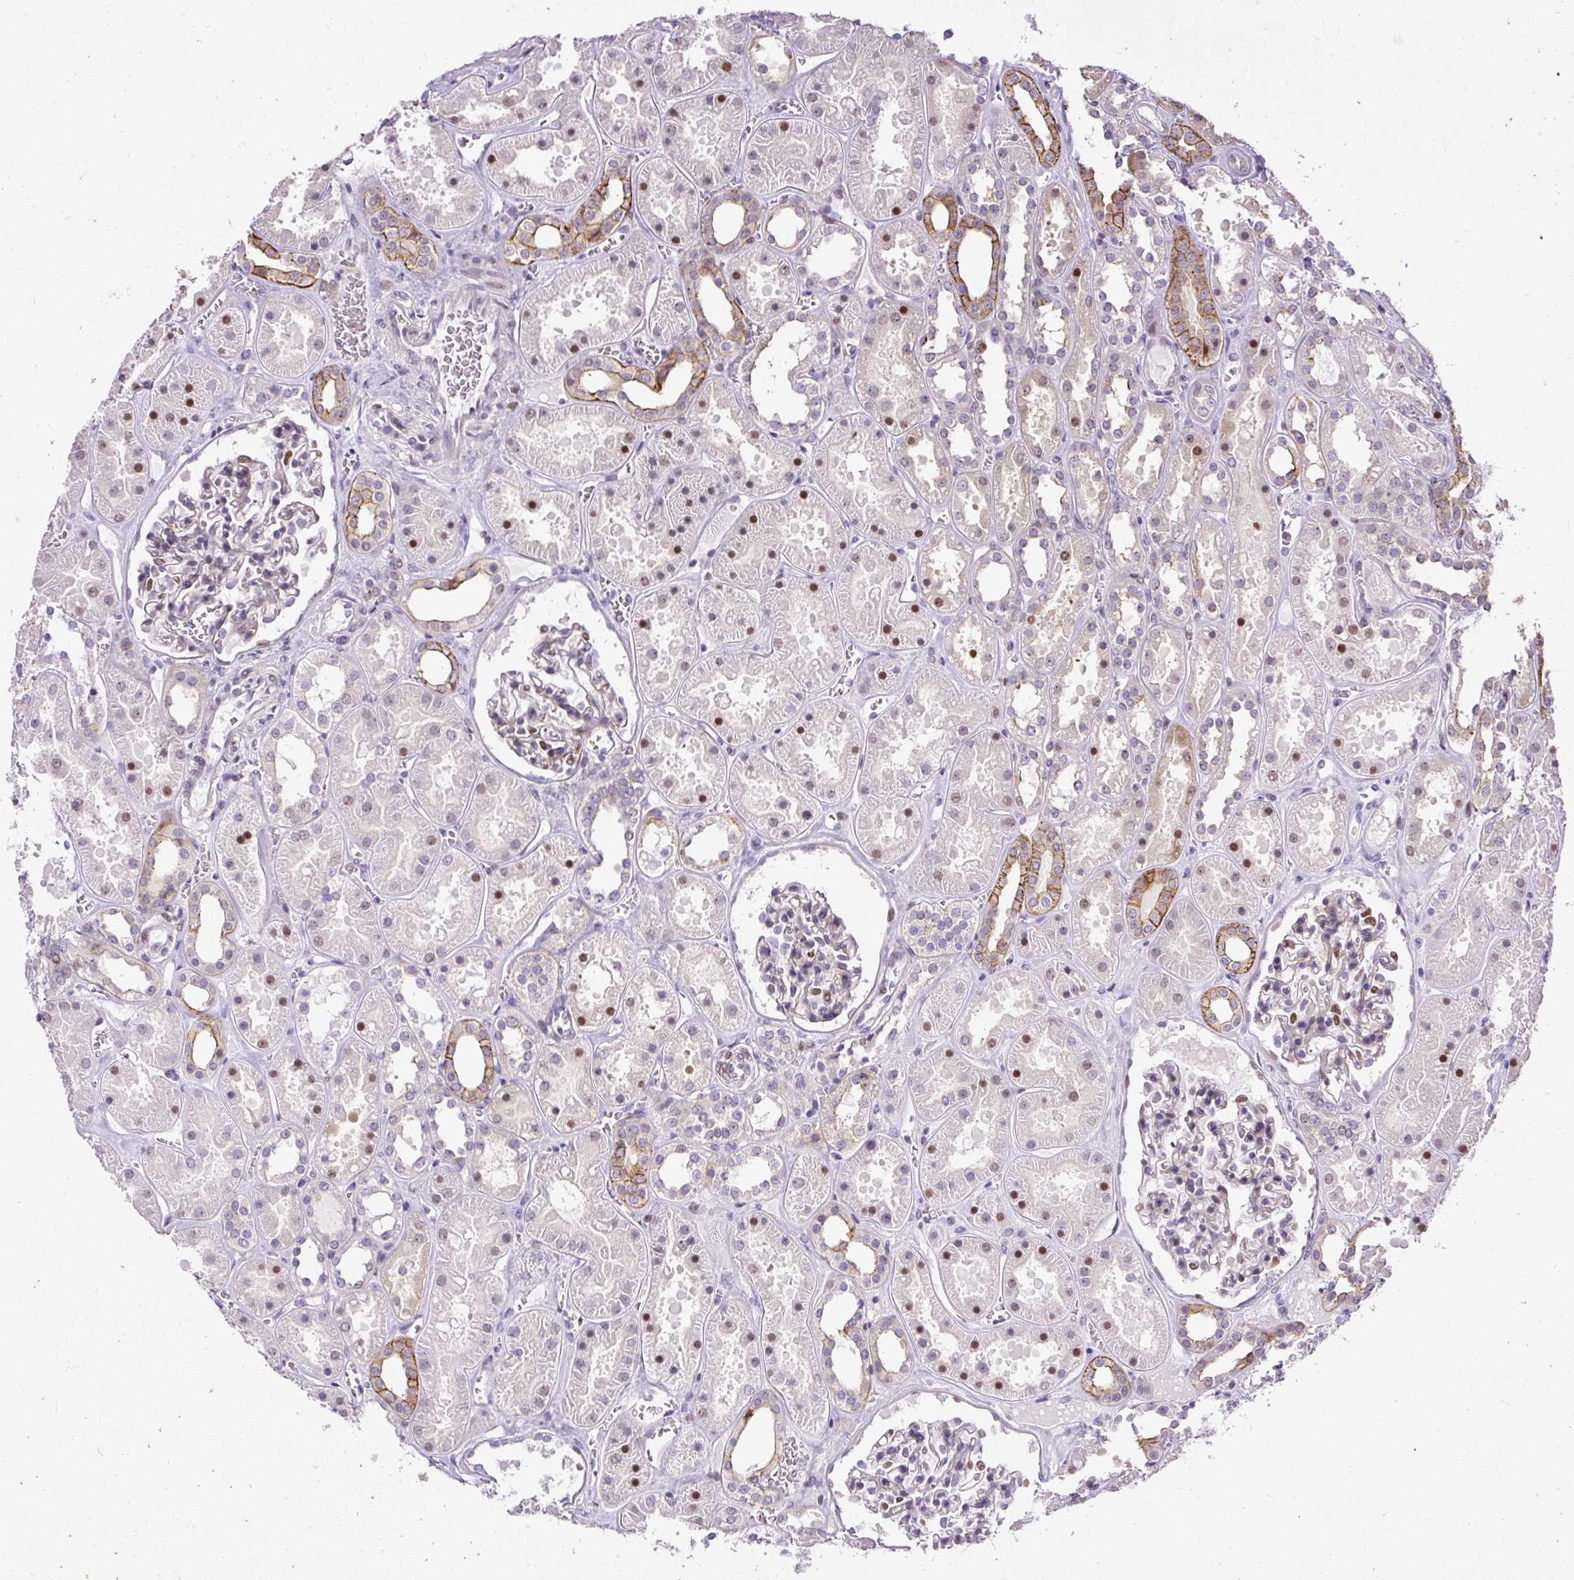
{"staining": {"intensity": "moderate", "quantity": "<25%", "location": "nuclear"}, "tissue": "kidney", "cell_type": "Cells in glomeruli", "image_type": "normal", "snomed": [{"axis": "morphology", "description": "Normal tissue, NOS"}, {"axis": "topography", "description": "Kidney"}], "caption": "A high-resolution photomicrograph shows IHC staining of normal kidney, which exhibits moderate nuclear expression in approximately <25% of cells in glomeruli. The staining is performed using DAB brown chromogen to label protein expression. The nuclei are counter-stained blue using hematoxylin.", "gene": "ARHGEF18", "patient": {"sex": "female", "age": 41}}